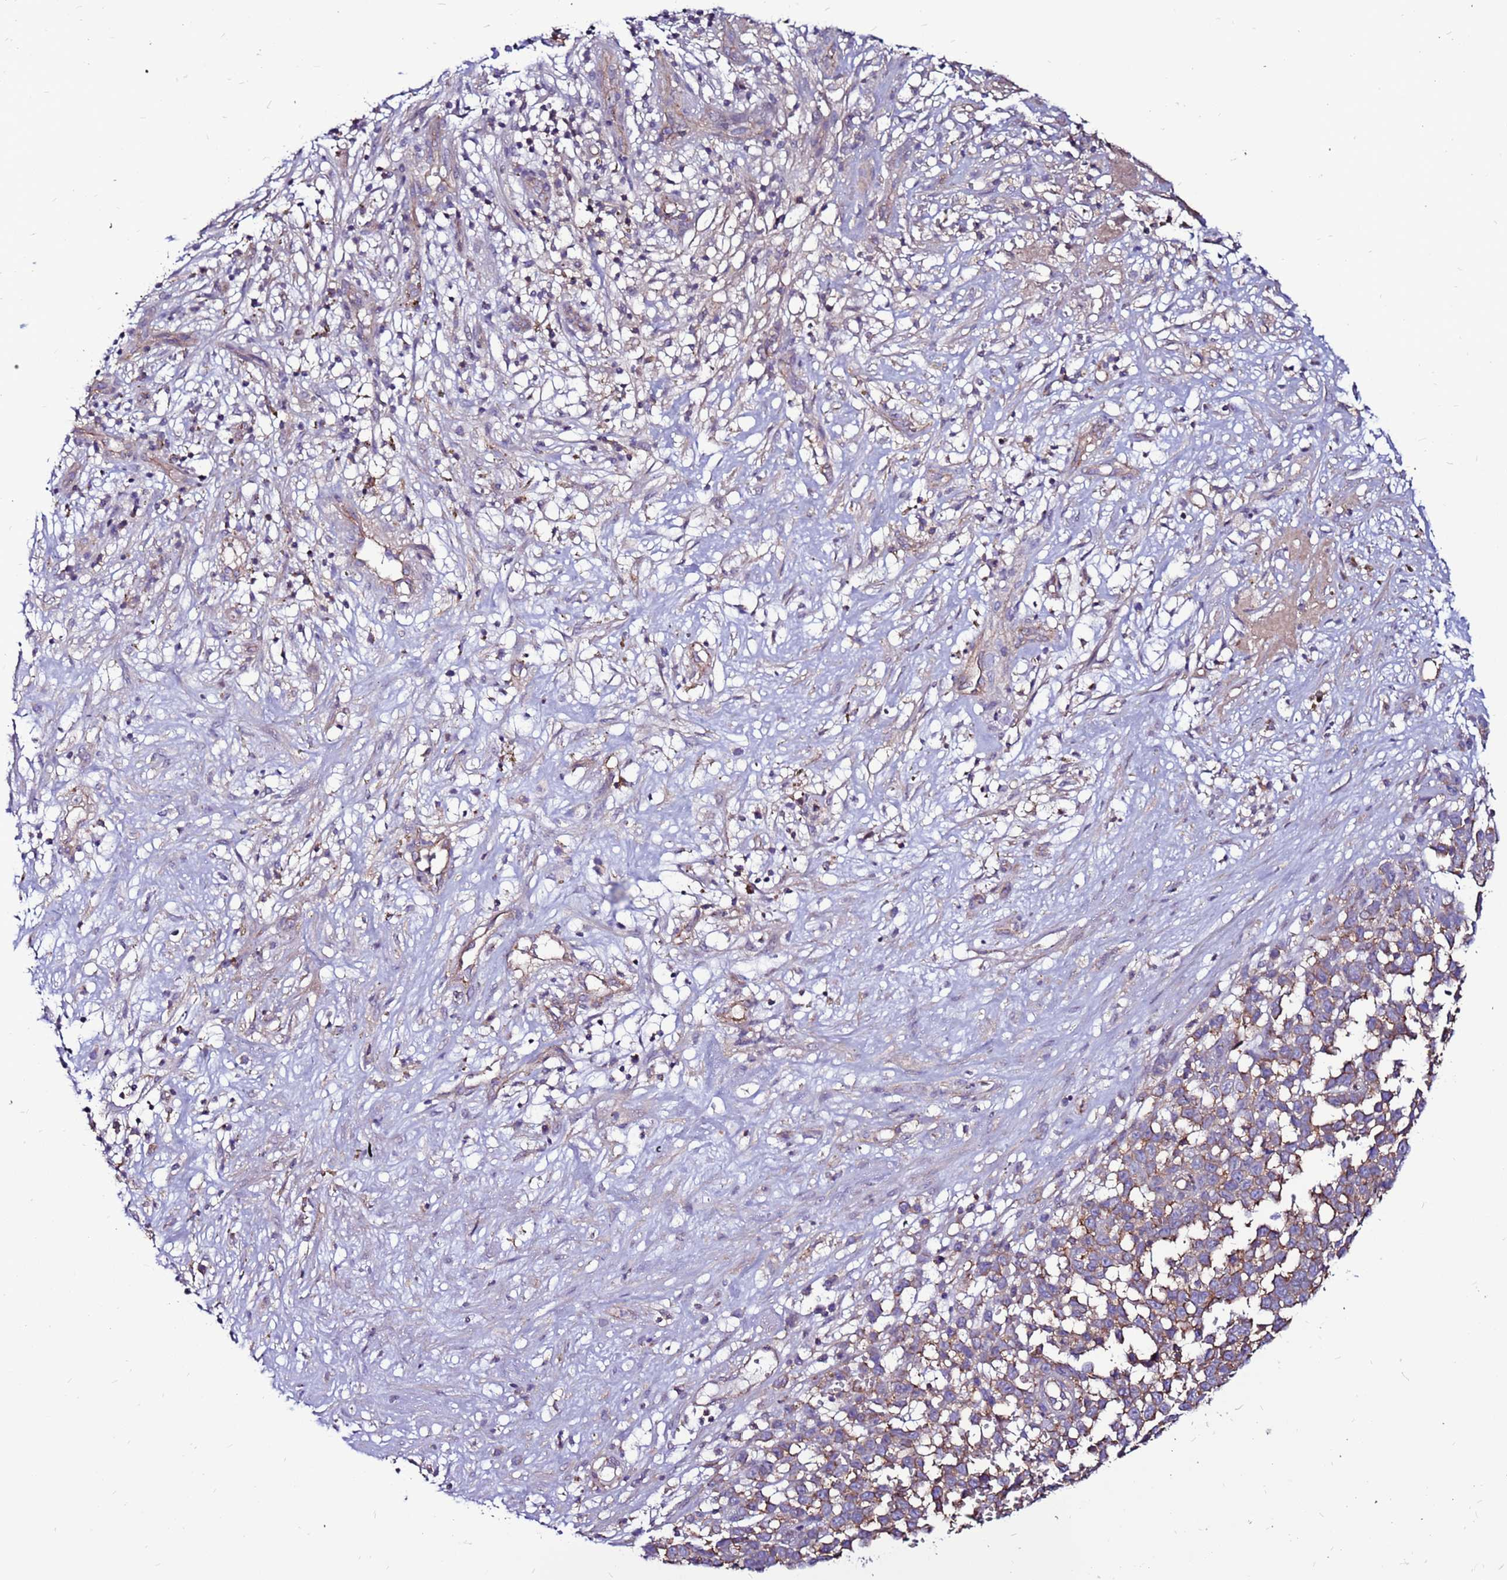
{"staining": {"intensity": "moderate", "quantity": "25%-75%", "location": "cytoplasmic/membranous"}, "tissue": "melanoma", "cell_type": "Tumor cells", "image_type": "cancer", "snomed": [{"axis": "morphology", "description": "Malignant melanoma, NOS"}, {"axis": "topography", "description": "Nose, NOS"}], "caption": "Tumor cells display medium levels of moderate cytoplasmic/membranous positivity in approximately 25%-75% of cells in melanoma.", "gene": "NRN1L", "patient": {"sex": "female", "age": 48}}